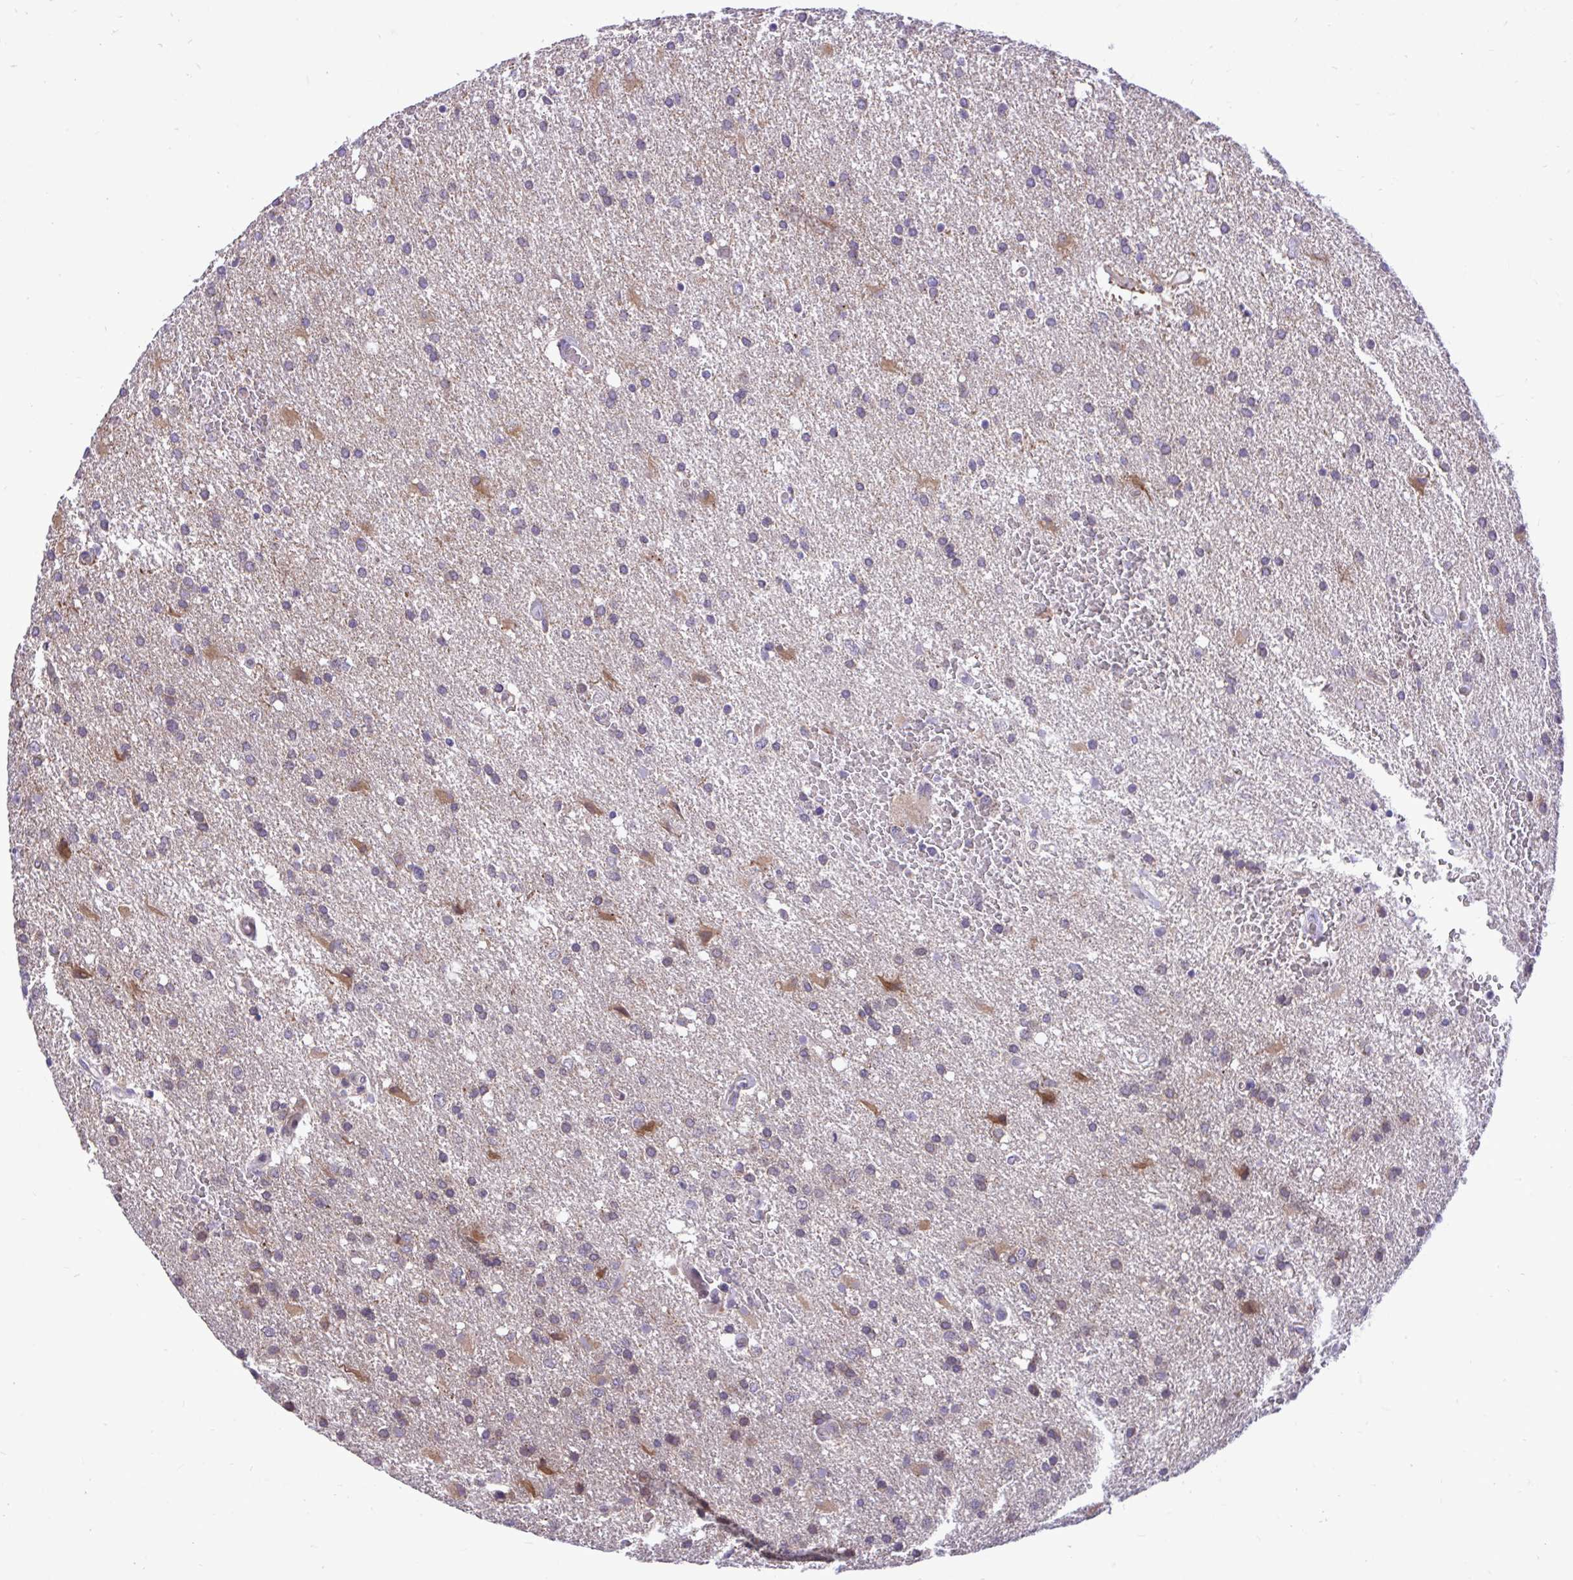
{"staining": {"intensity": "weak", "quantity": "<25%", "location": "cytoplasmic/membranous"}, "tissue": "glioma", "cell_type": "Tumor cells", "image_type": "cancer", "snomed": [{"axis": "morphology", "description": "Glioma, malignant, High grade"}, {"axis": "topography", "description": "Brain"}], "caption": "Immunohistochemistry (IHC) histopathology image of glioma stained for a protein (brown), which displays no staining in tumor cells.", "gene": "CEACAM18", "patient": {"sex": "male", "age": 68}}